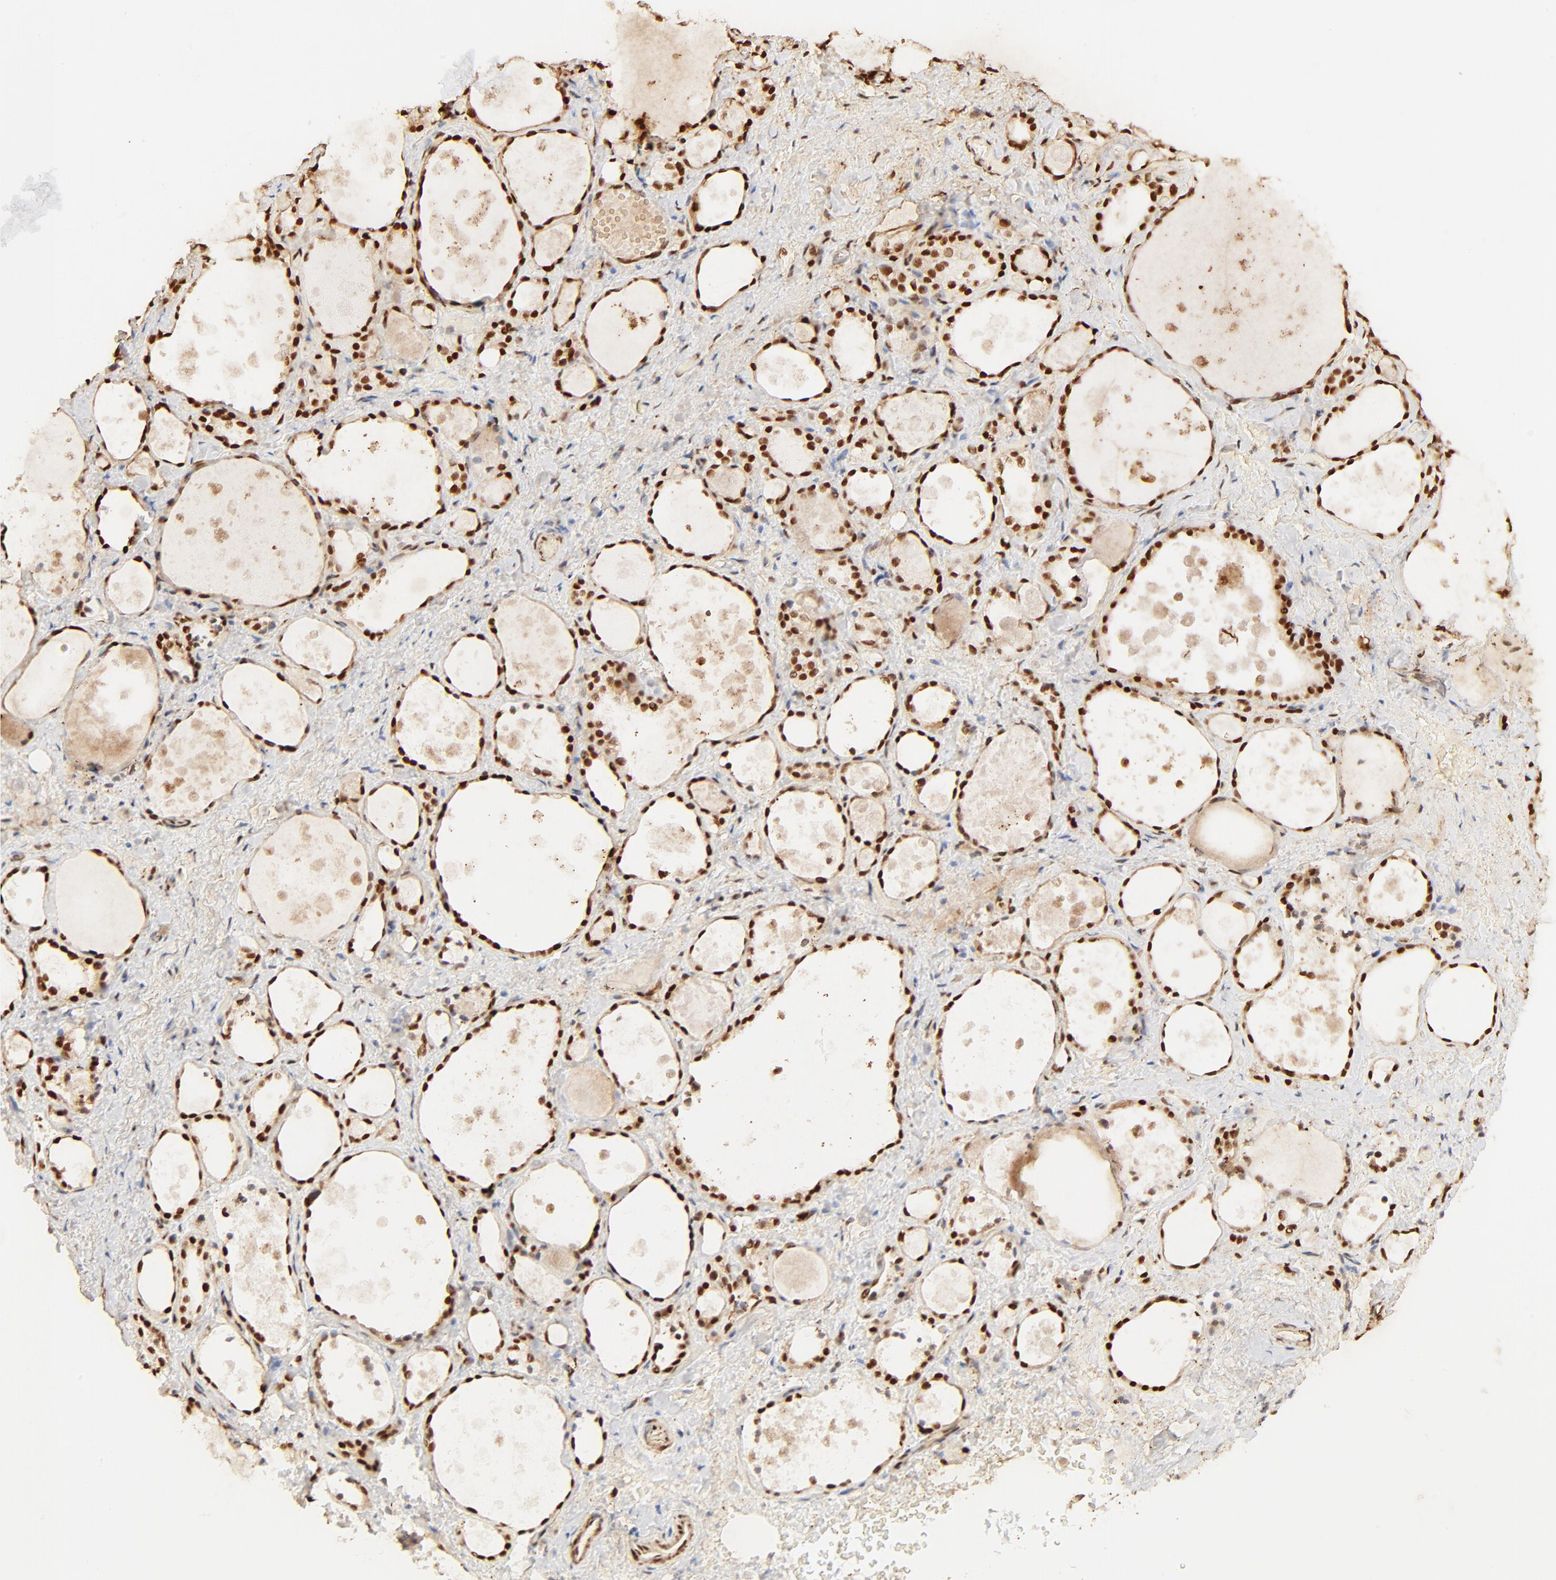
{"staining": {"intensity": "strong", "quantity": ">75%", "location": "nuclear"}, "tissue": "thyroid gland", "cell_type": "Glandular cells", "image_type": "normal", "snomed": [{"axis": "morphology", "description": "Normal tissue, NOS"}, {"axis": "topography", "description": "Thyroid gland"}], "caption": "Thyroid gland stained for a protein displays strong nuclear positivity in glandular cells. Nuclei are stained in blue.", "gene": "FAM50A", "patient": {"sex": "female", "age": 75}}